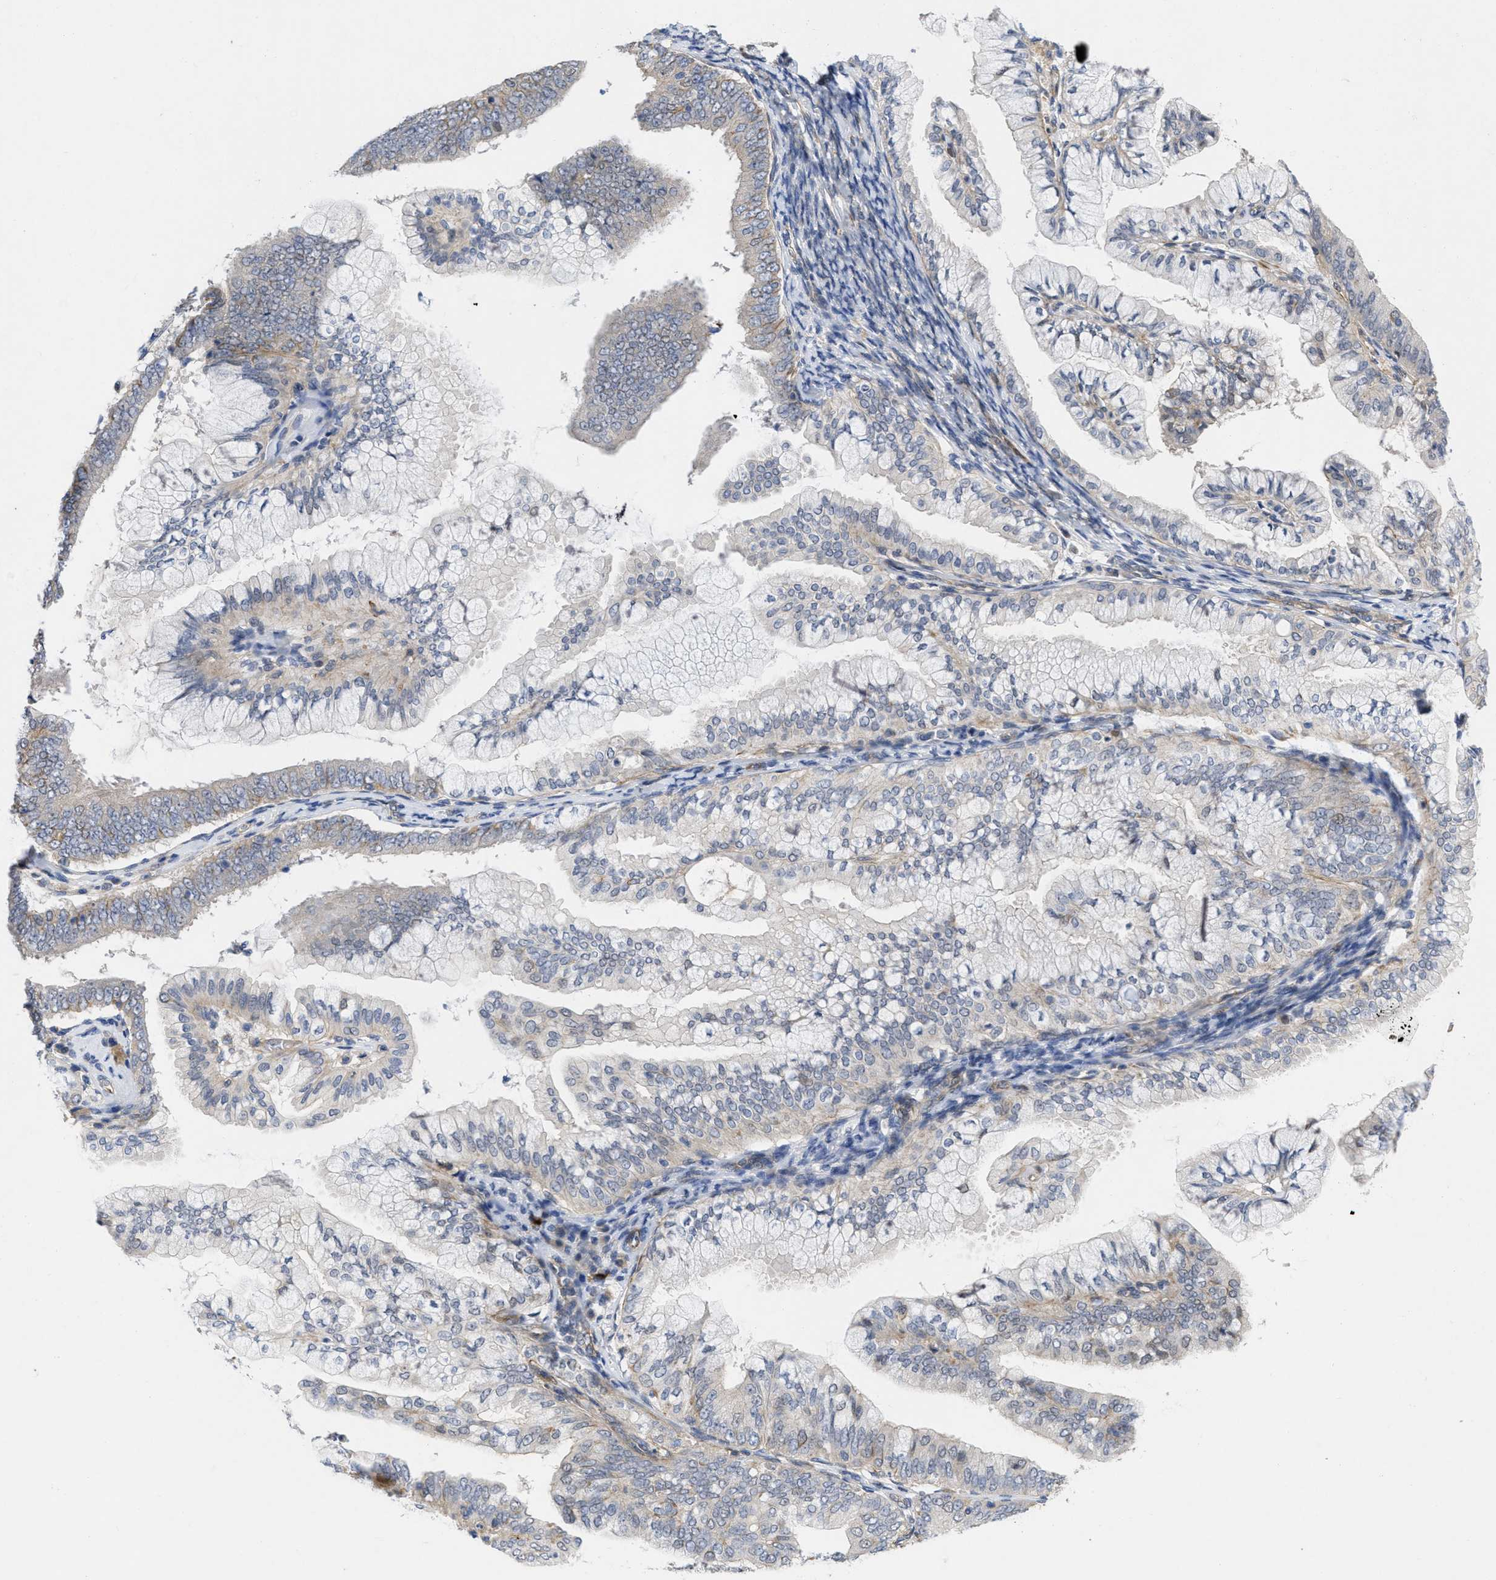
{"staining": {"intensity": "weak", "quantity": "<25%", "location": "cytoplasmic/membranous"}, "tissue": "endometrial cancer", "cell_type": "Tumor cells", "image_type": "cancer", "snomed": [{"axis": "morphology", "description": "Adenocarcinoma, NOS"}, {"axis": "topography", "description": "Endometrium"}], "caption": "Human adenocarcinoma (endometrial) stained for a protein using immunohistochemistry shows no positivity in tumor cells.", "gene": "ARHGEF26", "patient": {"sex": "female", "age": 63}}